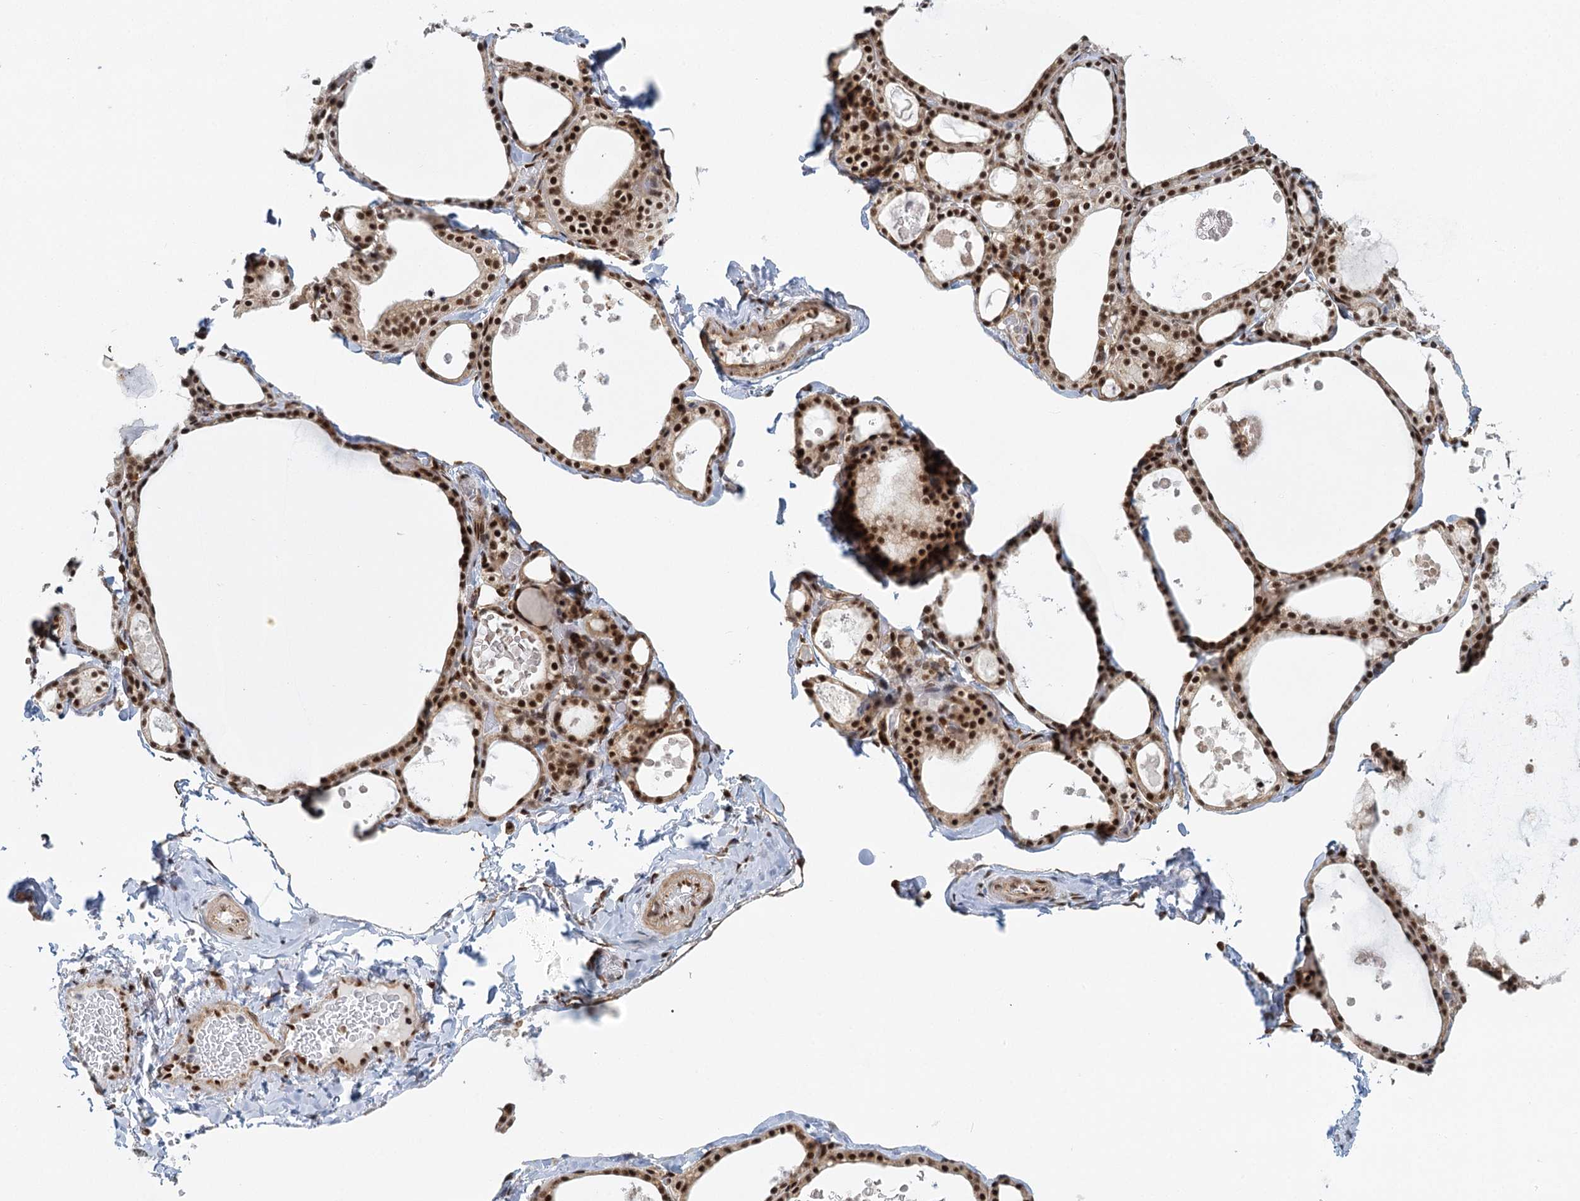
{"staining": {"intensity": "strong", "quantity": ">75%", "location": "nuclear"}, "tissue": "thyroid gland", "cell_type": "Glandular cells", "image_type": "normal", "snomed": [{"axis": "morphology", "description": "Normal tissue, NOS"}, {"axis": "topography", "description": "Thyroid gland"}], "caption": "Protein staining reveals strong nuclear expression in approximately >75% of glandular cells in normal thyroid gland. (brown staining indicates protein expression, while blue staining denotes nuclei).", "gene": "GPATCH11", "patient": {"sex": "male", "age": 56}}